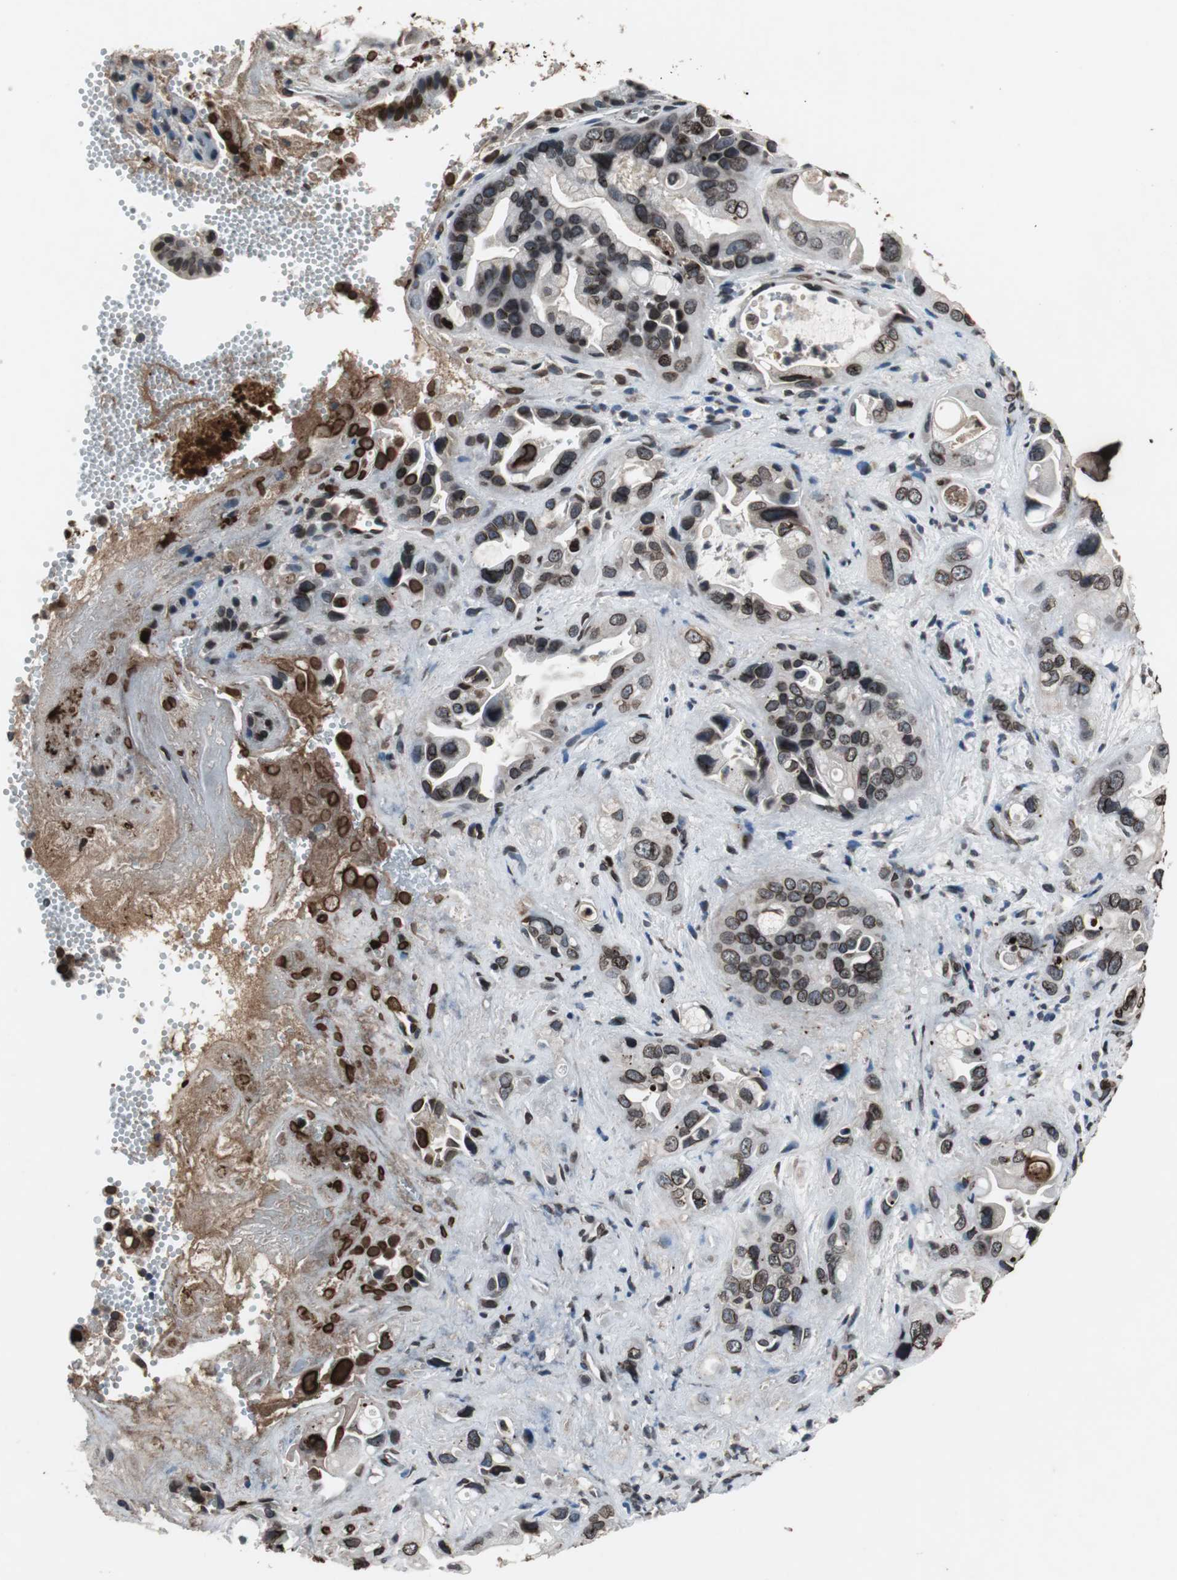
{"staining": {"intensity": "strong", "quantity": ">75%", "location": "cytoplasmic/membranous,nuclear"}, "tissue": "pancreatic cancer", "cell_type": "Tumor cells", "image_type": "cancer", "snomed": [{"axis": "morphology", "description": "Adenocarcinoma, NOS"}, {"axis": "topography", "description": "Pancreas"}], "caption": "Approximately >75% of tumor cells in pancreatic cancer reveal strong cytoplasmic/membranous and nuclear protein staining as visualized by brown immunohistochemical staining.", "gene": "LMNA", "patient": {"sex": "female", "age": 77}}